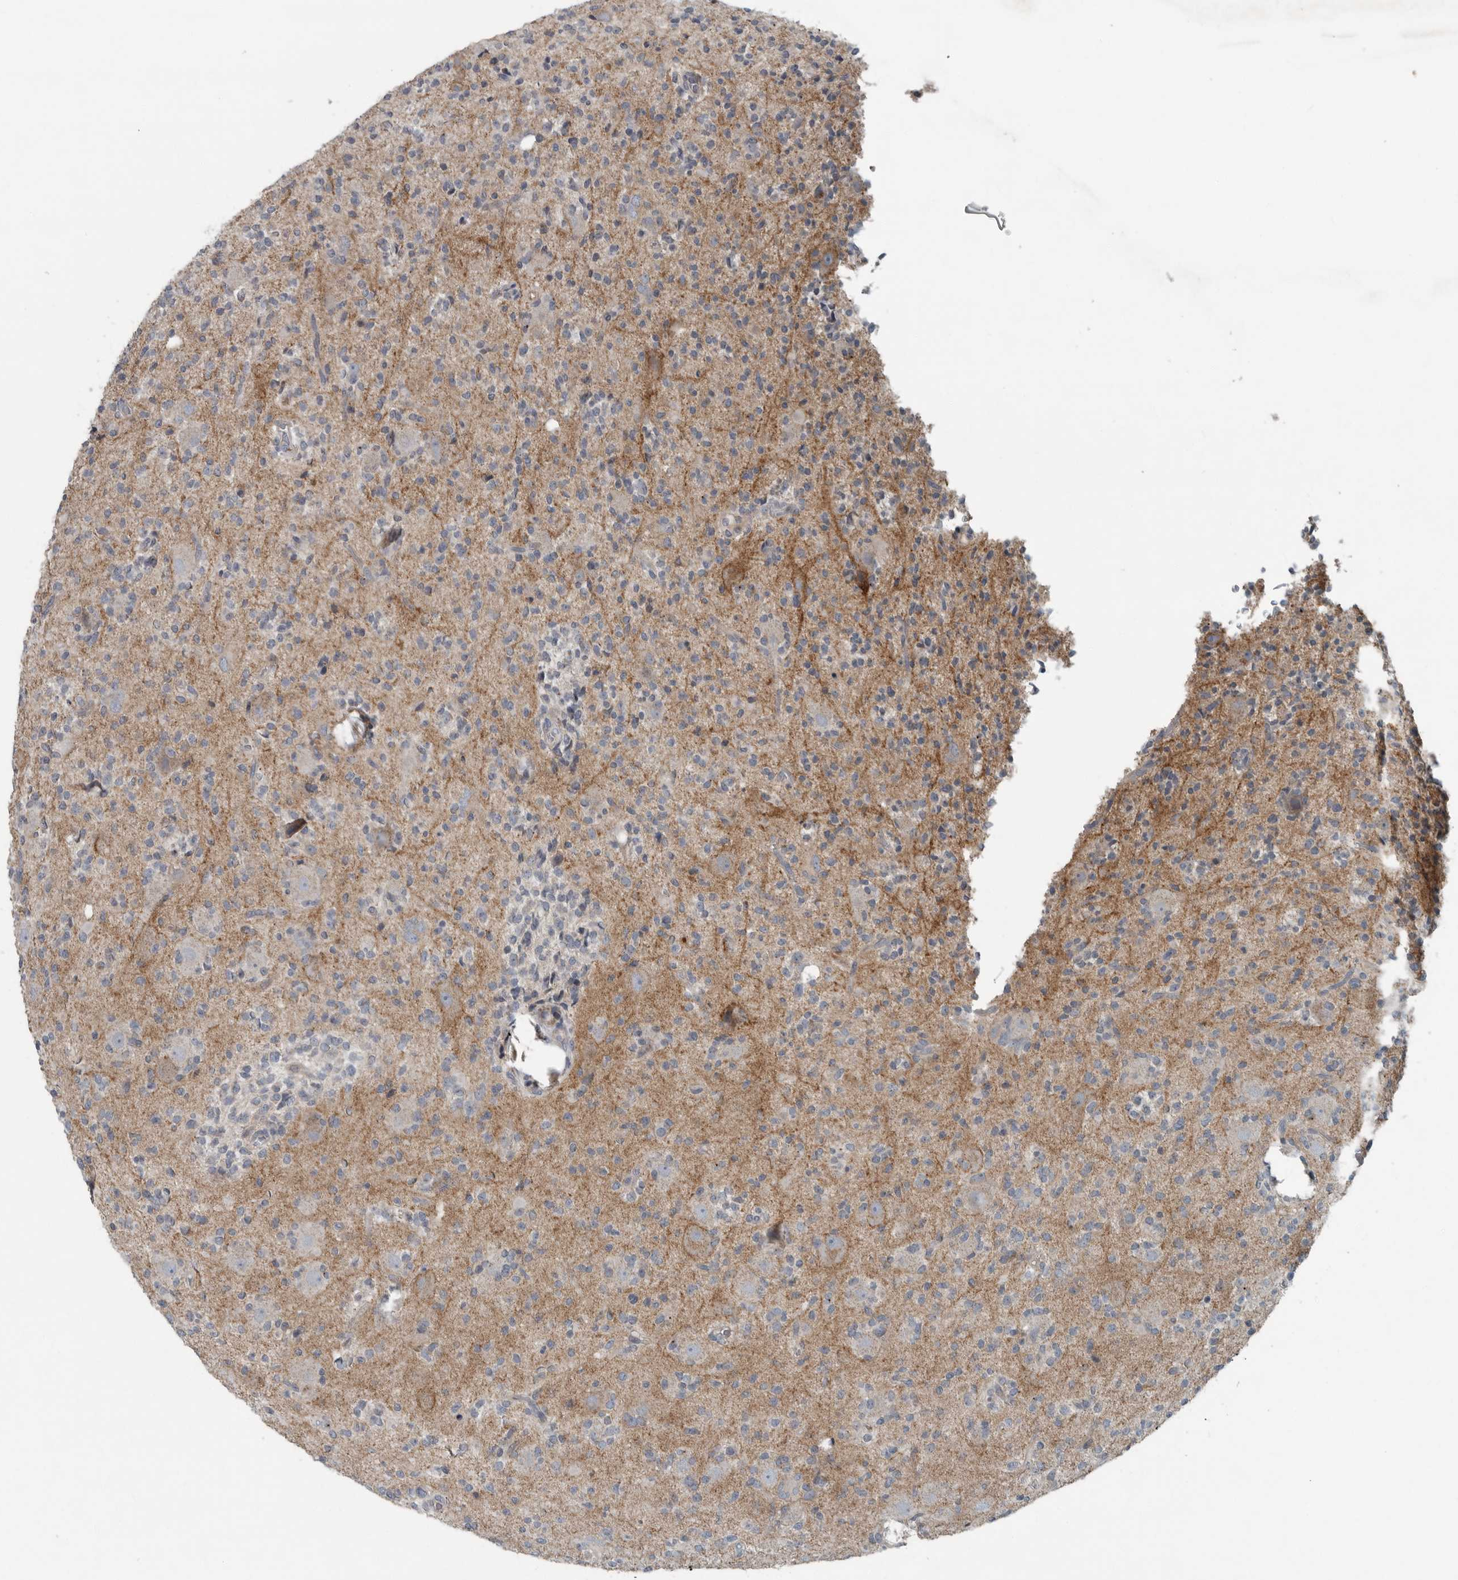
{"staining": {"intensity": "negative", "quantity": "none", "location": "none"}, "tissue": "glioma", "cell_type": "Tumor cells", "image_type": "cancer", "snomed": [{"axis": "morphology", "description": "Glioma, malignant, High grade"}, {"axis": "topography", "description": "Brain"}], "caption": "An IHC photomicrograph of glioma is shown. There is no staining in tumor cells of glioma. (DAB immunohistochemistry, high magnification).", "gene": "MPP3", "patient": {"sex": "male", "age": 34}}